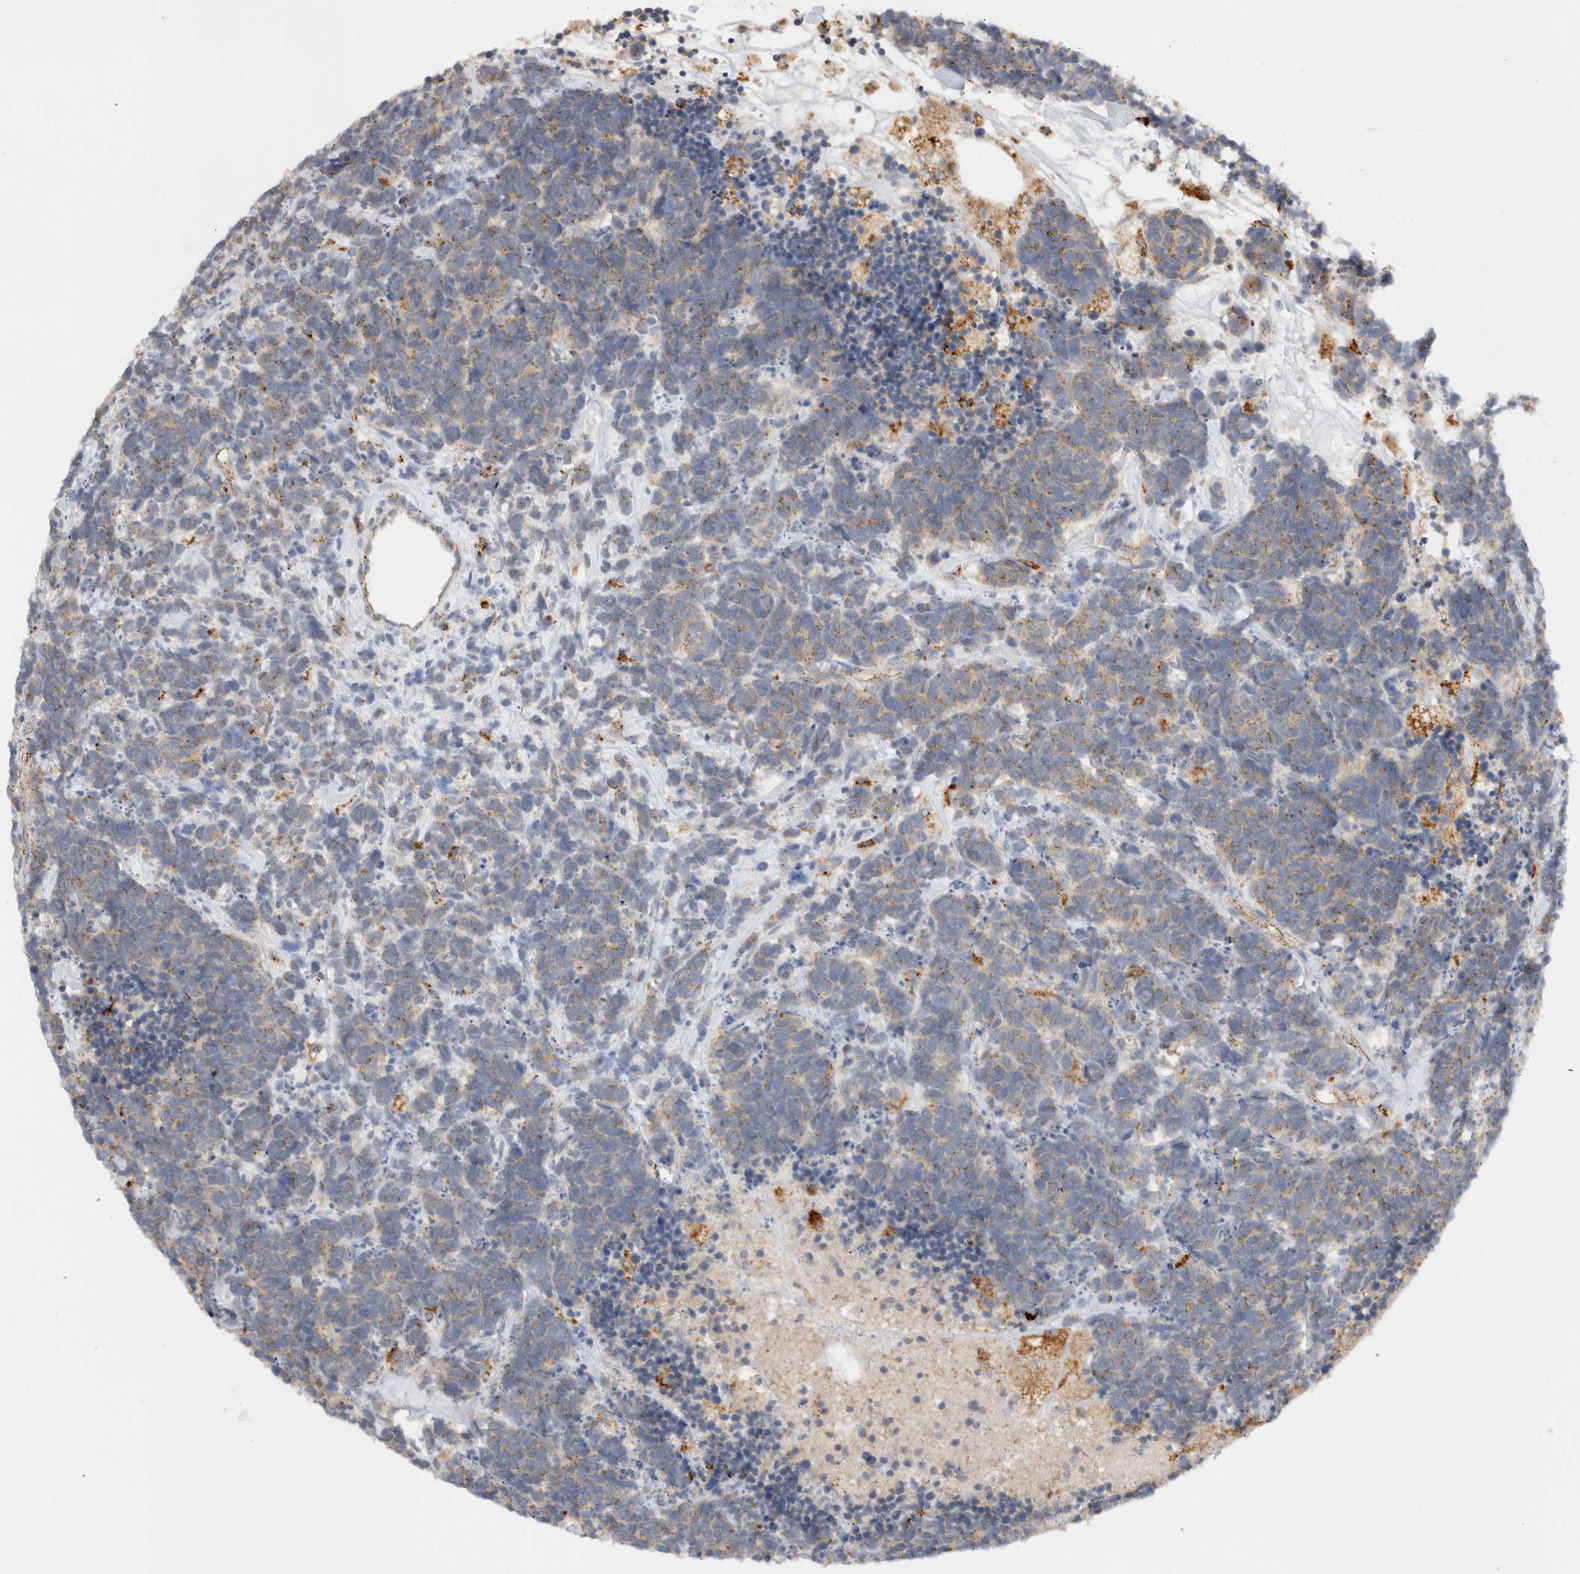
{"staining": {"intensity": "moderate", "quantity": "25%-75%", "location": "cytoplasmic/membranous"}, "tissue": "carcinoid", "cell_type": "Tumor cells", "image_type": "cancer", "snomed": [{"axis": "morphology", "description": "Carcinoma, NOS"}, {"axis": "morphology", "description": "Carcinoid, malignant, NOS"}, {"axis": "topography", "description": "Urinary bladder"}], "caption": "Carcinoma tissue reveals moderate cytoplasmic/membranous staining in about 25%-75% of tumor cells The protein is stained brown, and the nuclei are stained in blue (DAB (3,3'-diaminobenzidine) IHC with brightfield microscopy, high magnification).", "gene": "GNS", "patient": {"sex": "male", "age": 57}}